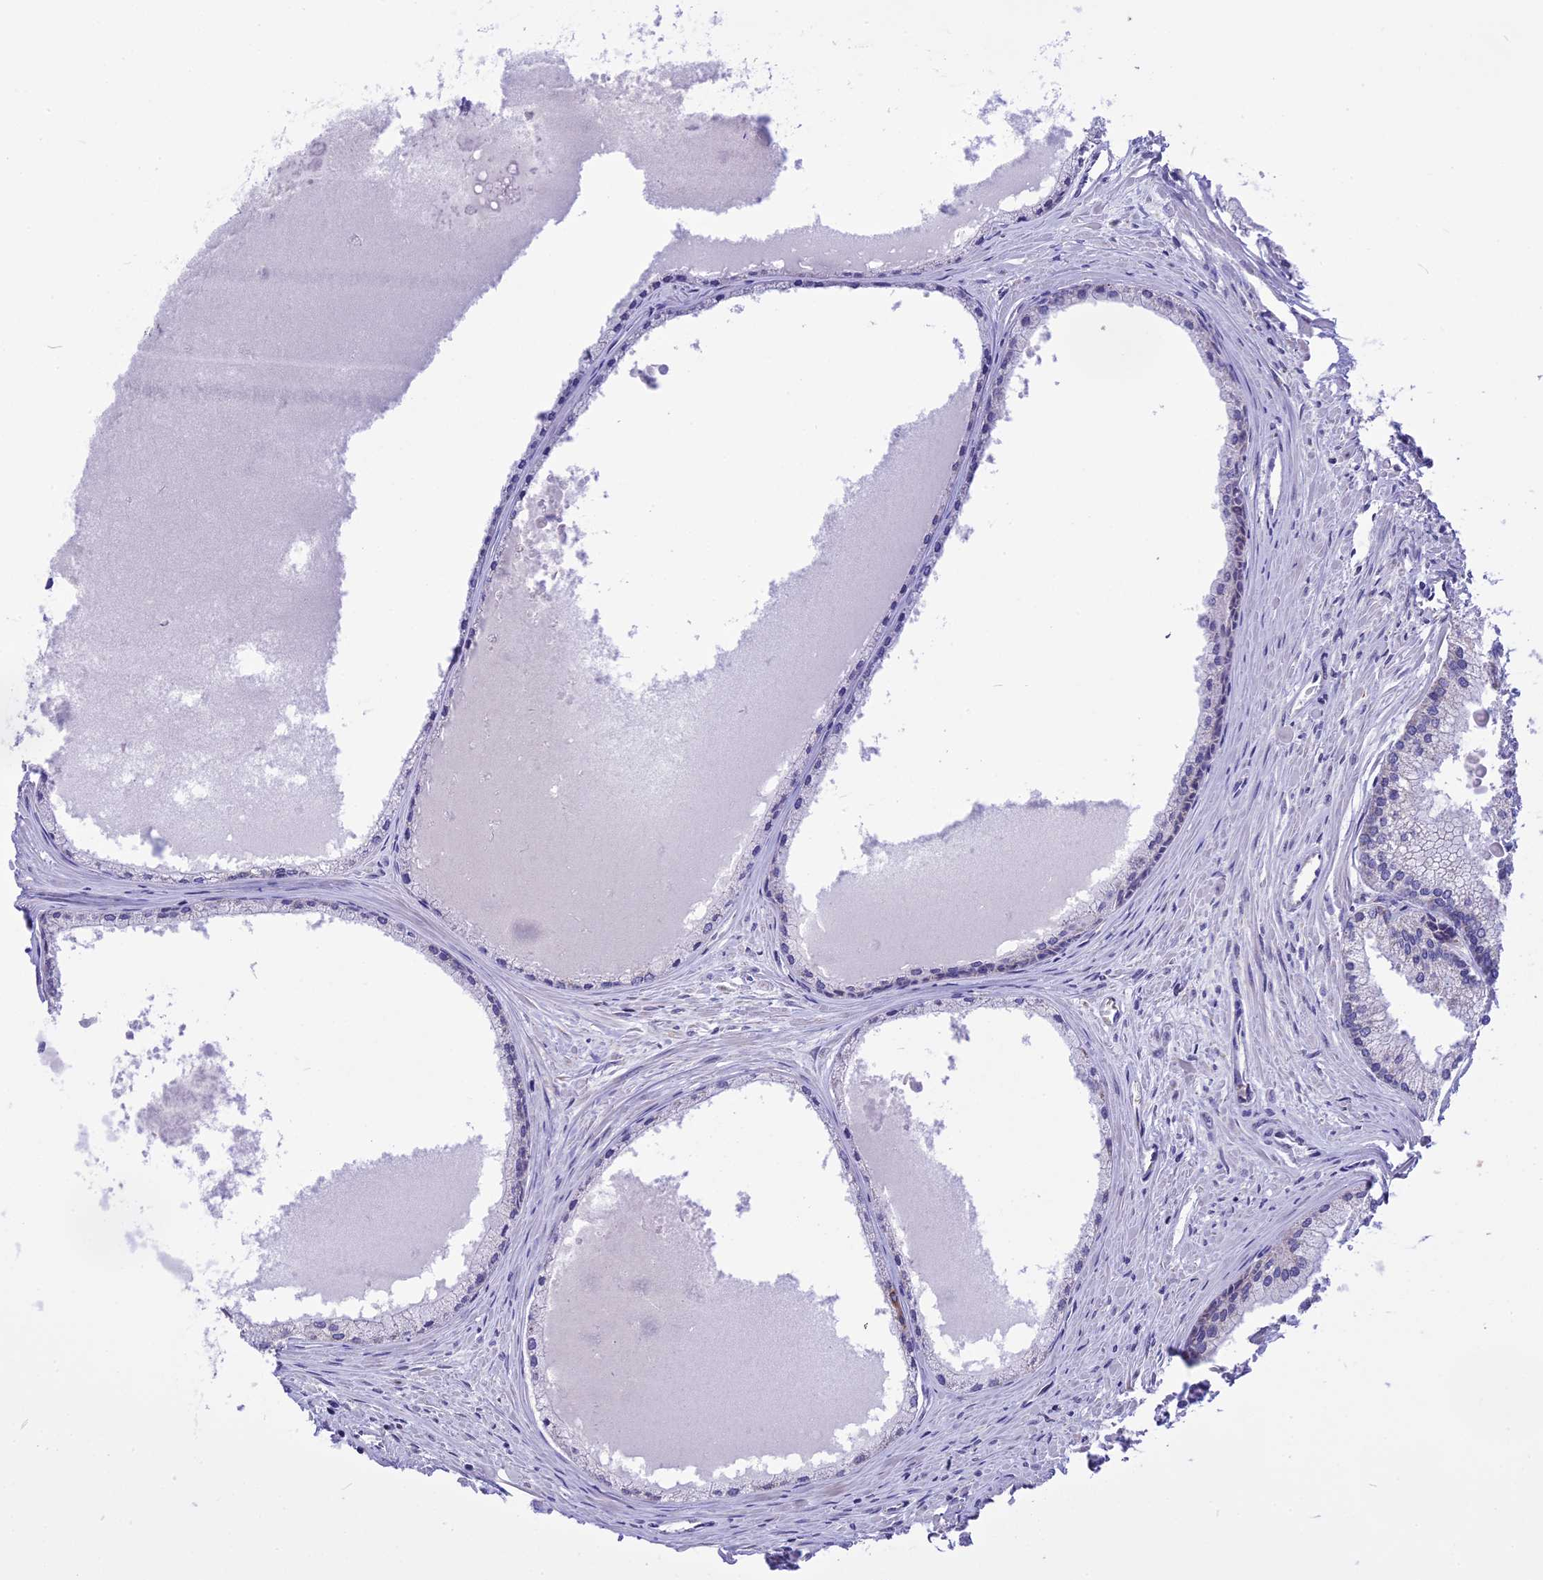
{"staining": {"intensity": "negative", "quantity": "none", "location": "none"}, "tissue": "prostate cancer", "cell_type": "Tumor cells", "image_type": "cancer", "snomed": [{"axis": "morphology", "description": "Adenocarcinoma, High grade"}, {"axis": "topography", "description": "Prostate"}], "caption": "Immunohistochemistry micrograph of neoplastic tissue: human adenocarcinoma (high-grade) (prostate) stained with DAB displays no significant protein positivity in tumor cells.", "gene": "CMSS1", "patient": {"sex": "male", "age": 68}}